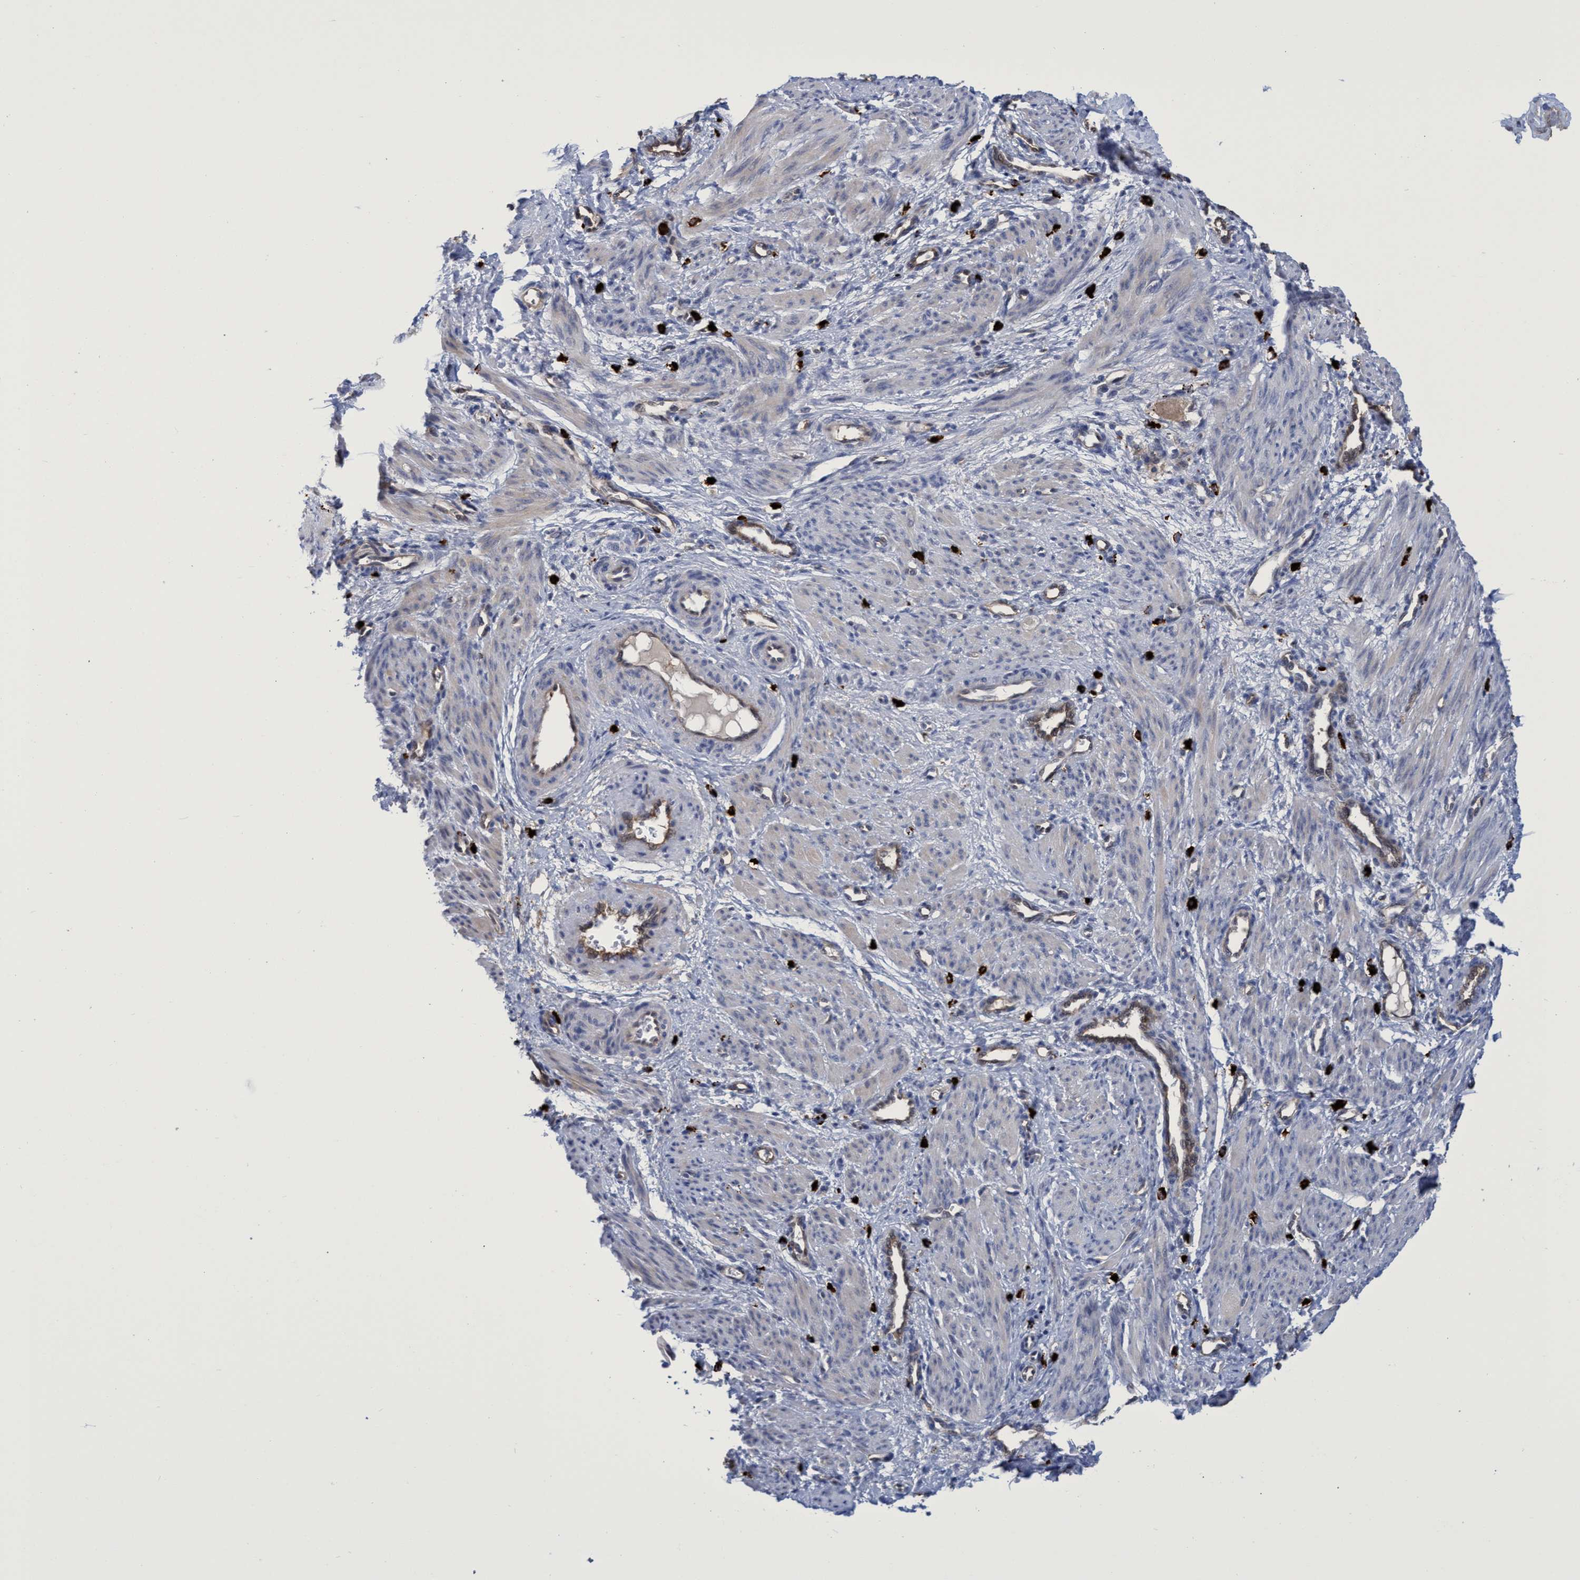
{"staining": {"intensity": "negative", "quantity": "none", "location": "none"}, "tissue": "smooth muscle", "cell_type": "Smooth muscle cells", "image_type": "normal", "snomed": [{"axis": "morphology", "description": "Normal tissue, NOS"}, {"axis": "topography", "description": "Endometrium"}], "caption": "Immunohistochemical staining of unremarkable smooth muscle demonstrates no significant positivity in smooth muscle cells.", "gene": "PNPO", "patient": {"sex": "female", "age": 33}}